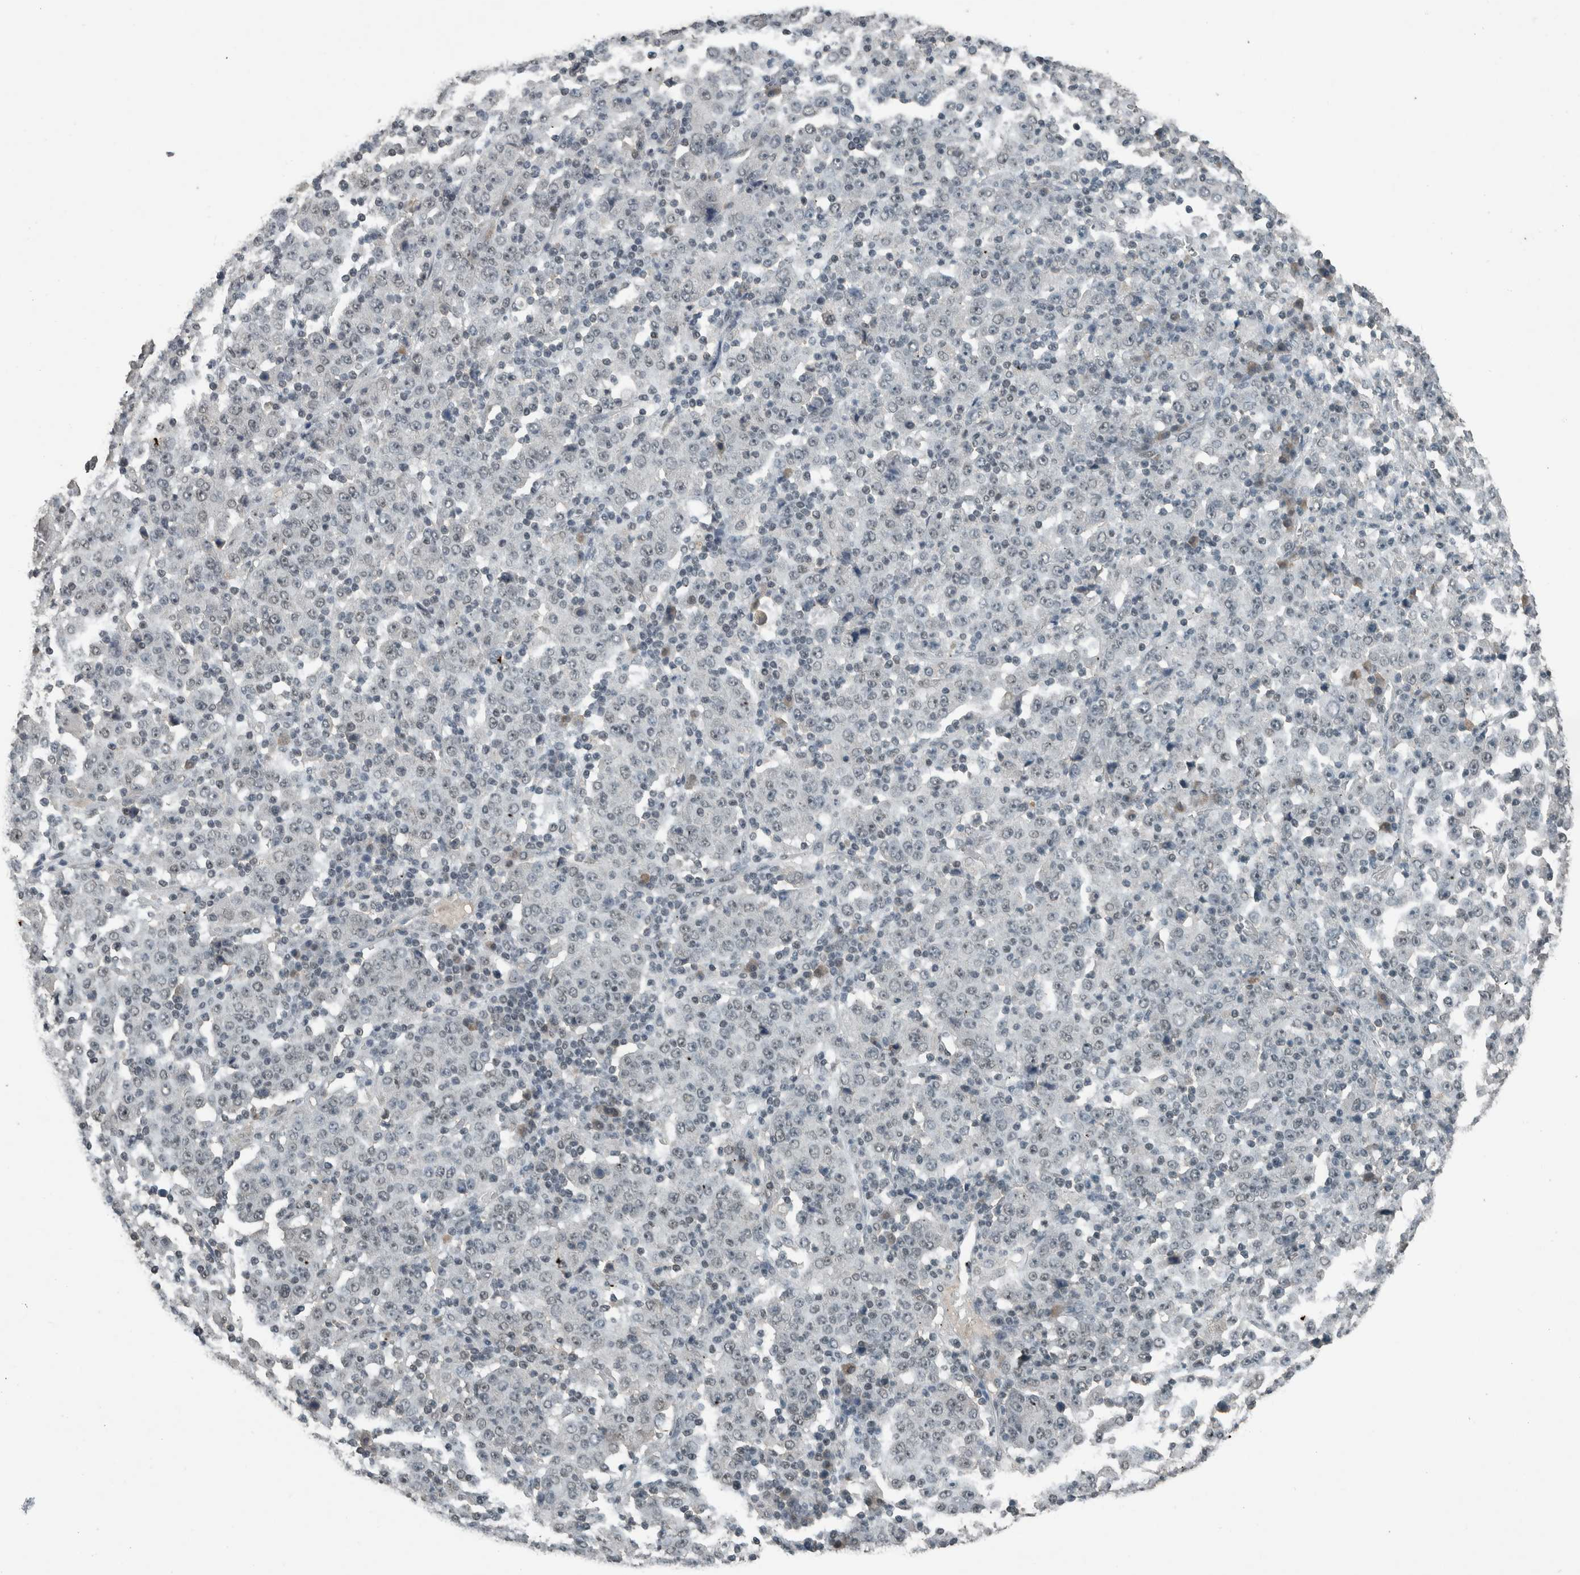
{"staining": {"intensity": "weak", "quantity": "25%-75%", "location": "nuclear"}, "tissue": "stomach cancer", "cell_type": "Tumor cells", "image_type": "cancer", "snomed": [{"axis": "morphology", "description": "Normal tissue, NOS"}, {"axis": "morphology", "description": "Adenocarcinoma, NOS"}, {"axis": "topography", "description": "Stomach, upper"}, {"axis": "topography", "description": "Stomach"}], "caption": "This histopathology image displays IHC staining of stomach adenocarcinoma, with low weak nuclear positivity in about 25%-75% of tumor cells.", "gene": "ZNF24", "patient": {"sex": "male", "age": 59}}